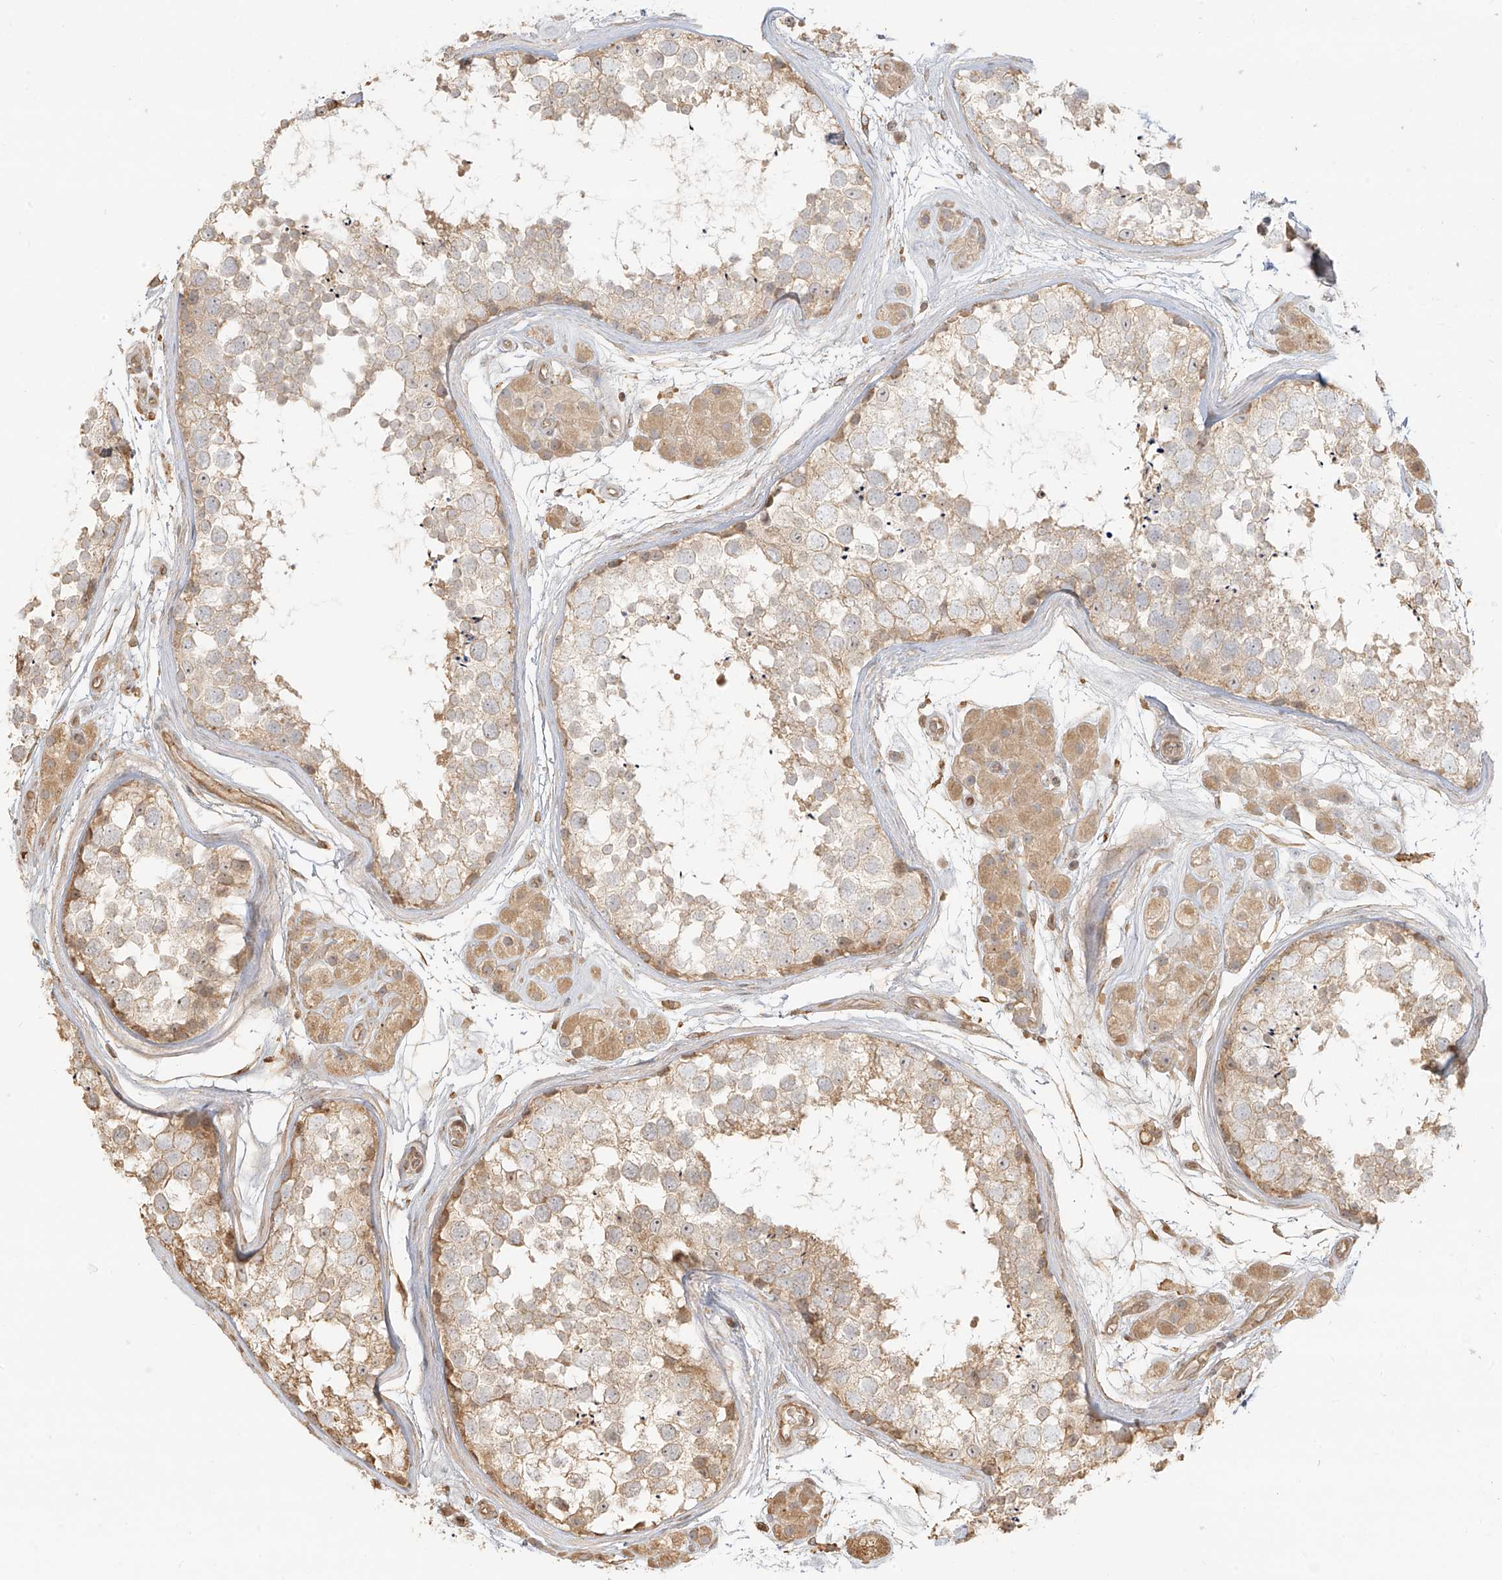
{"staining": {"intensity": "moderate", "quantity": "25%-75%", "location": "cytoplasmic/membranous"}, "tissue": "testis", "cell_type": "Cells in seminiferous ducts", "image_type": "normal", "snomed": [{"axis": "morphology", "description": "Normal tissue, NOS"}, {"axis": "topography", "description": "Testis"}], "caption": "Protein expression analysis of normal human testis reveals moderate cytoplasmic/membranous expression in approximately 25%-75% of cells in seminiferous ducts. The staining was performed using DAB to visualize the protein expression in brown, while the nuclei were stained in blue with hematoxylin (Magnification: 20x).", "gene": "UPK1B", "patient": {"sex": "male", "age": 56}}